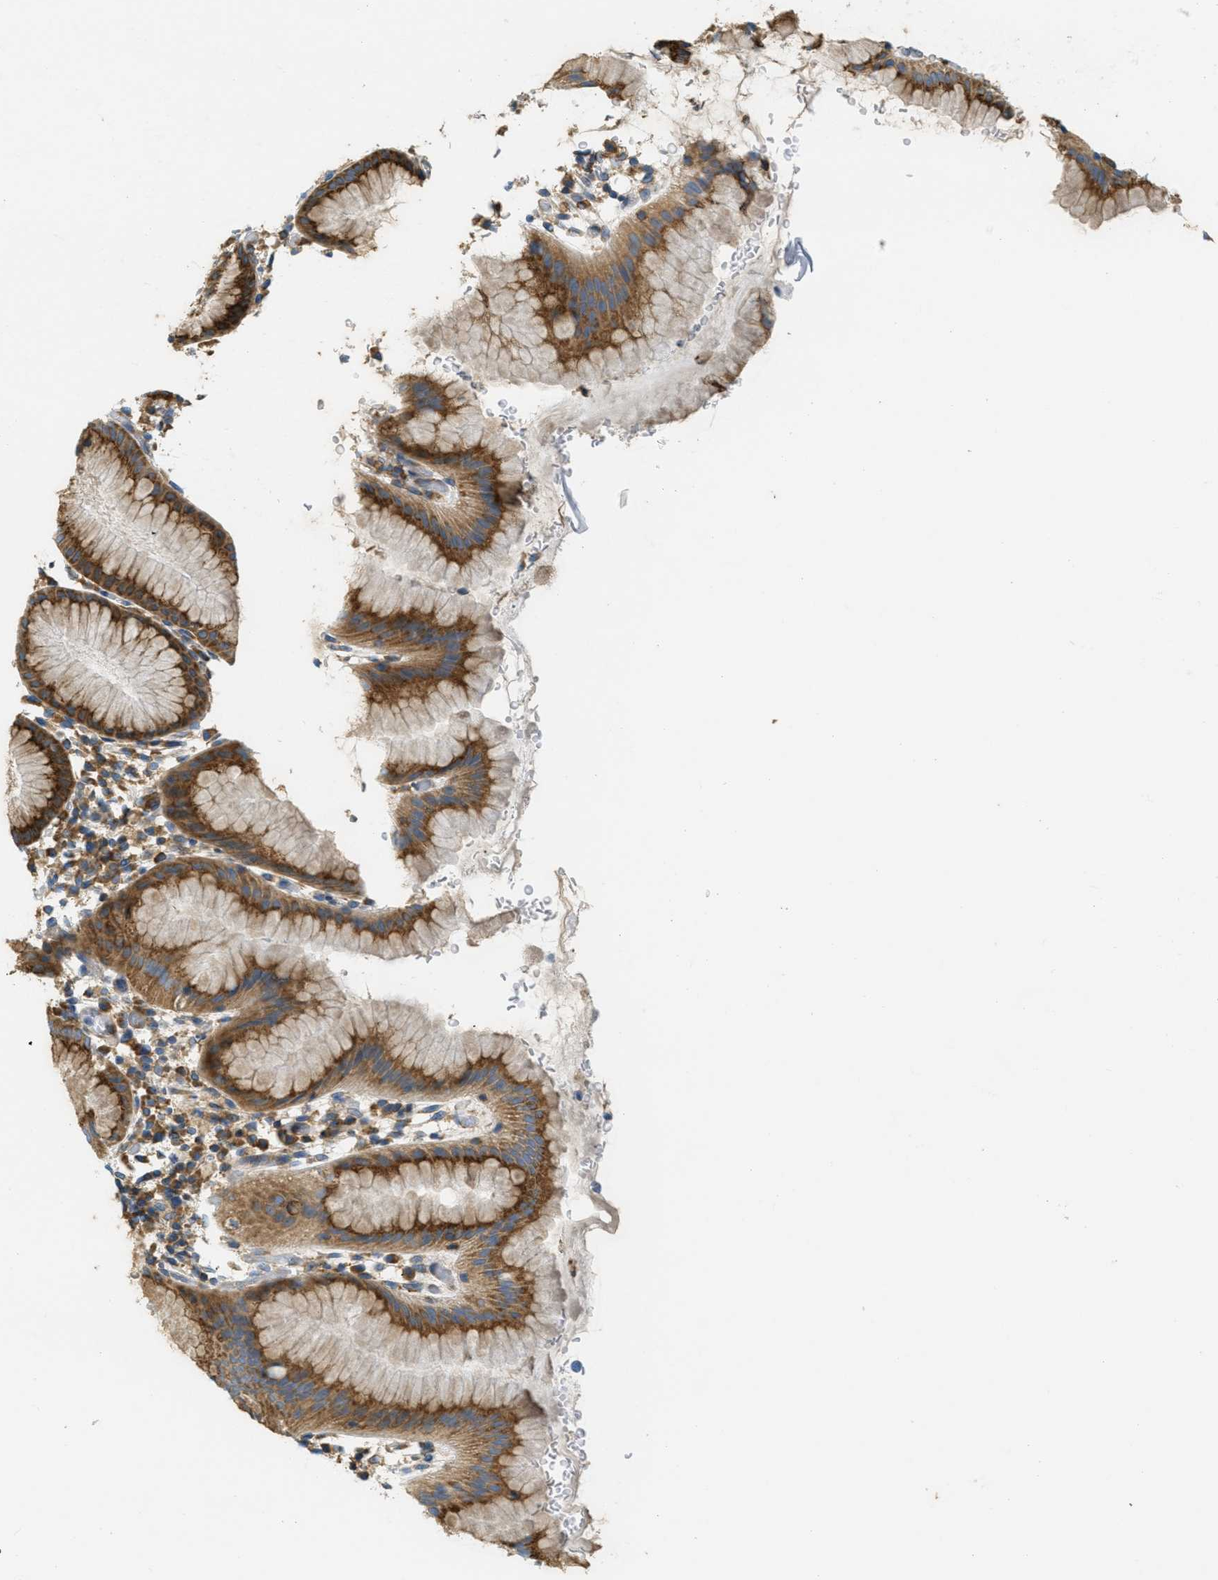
{"staining": {"intensity": "strong", "quantity": "25%-75%", "location": "cytoplasmic/membranous"}, "tissue": "stomach", "cell_type": "Glandular cells", "image_type": "normal", "snomed": [{"axis": "morphology", "description": "Normal tissue, NOS"}, {"axis": "topography", "description": "Stomach"}, {"axis": "topography", "description": "Stomach, lower"}], "caption": "Immunohistochemistry (IHC) image of unremarkable stomach: stomach stained using immunohistochemistry (IHC) demonstrates high levels of strong protein expression localized specifically in the cytoplasmic/membranous of glandular cells, appearing as a cytoplasmic/membranous brown color.", "gene": "ABCF1", "patient": {"sex": "female", "age": 75}}